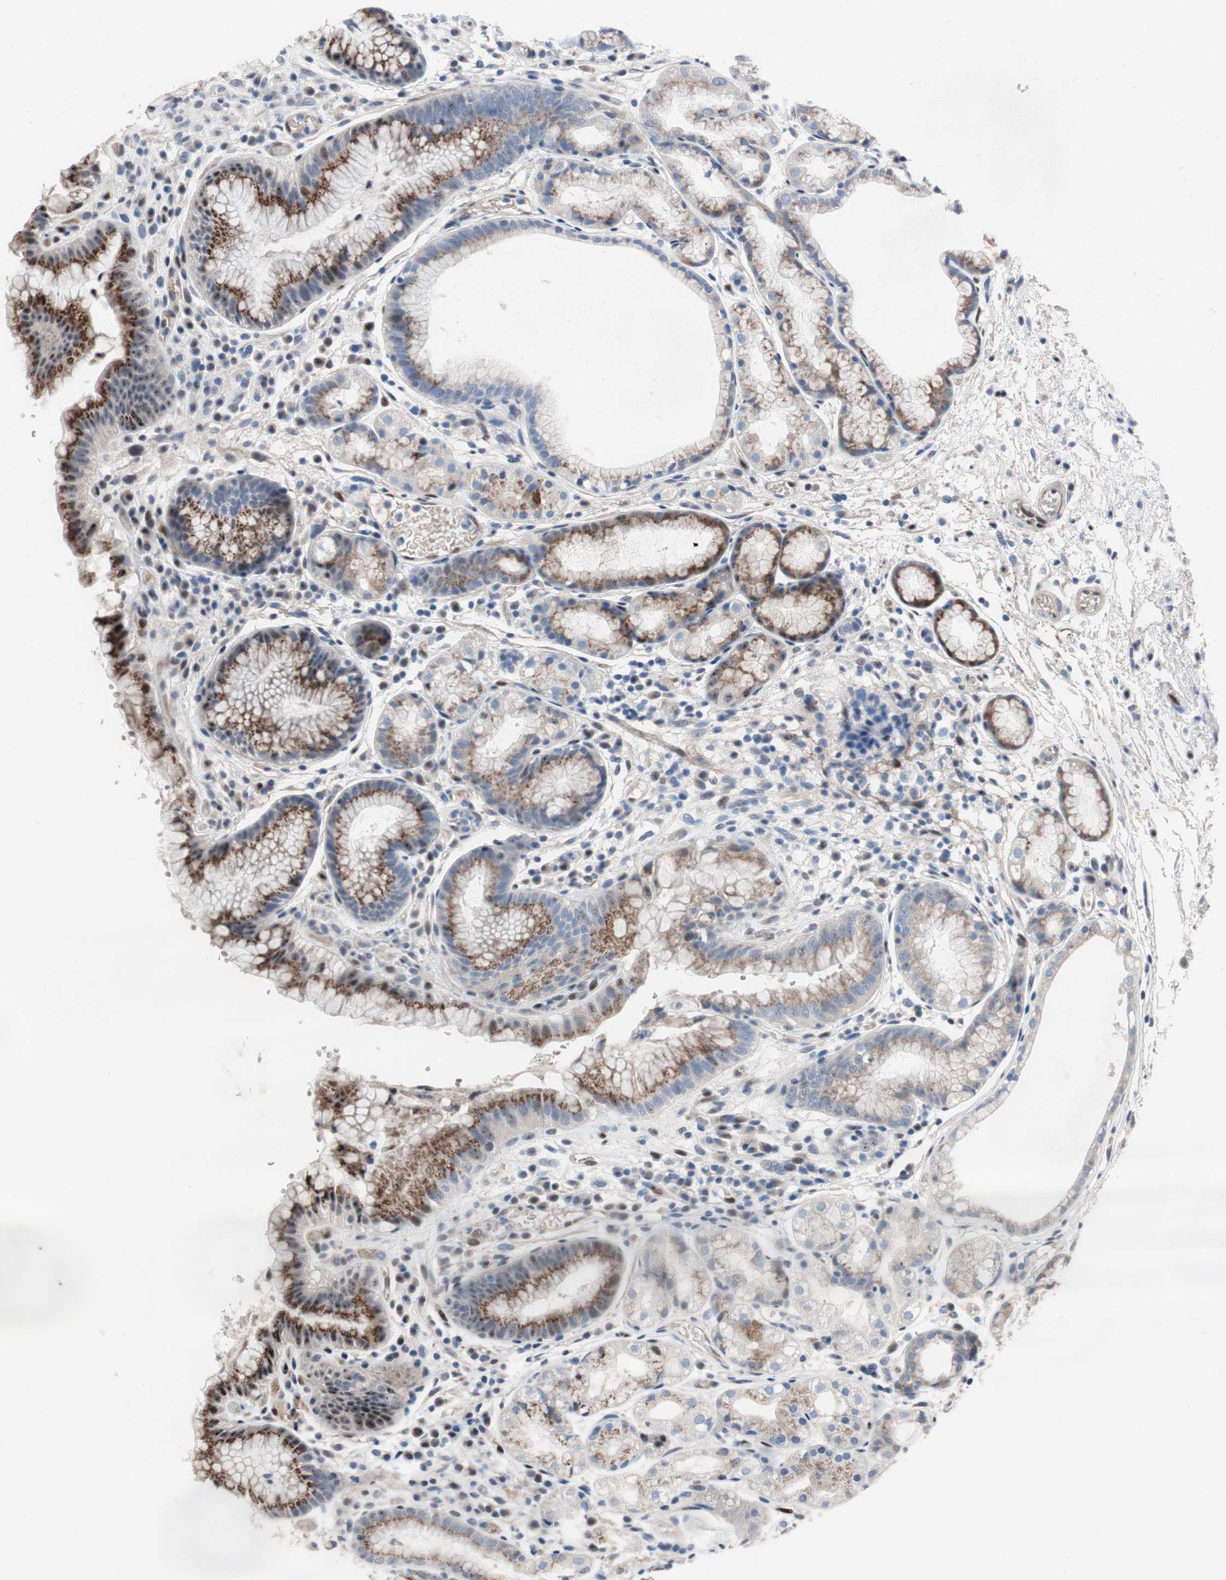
{"staining": {"intensity": "moderate", "quantity": "25%-75%", "location": "cytoplasmic/membranous,nuclear"}, "tissue": "stomach", "cell_type": "Glandular cells", "image_type": "normal", "snomed": [{"axis": "morphology", "description": "Normal tissue, NOS"}, {"axis": "topography", "description": "Stomach, upper"}], "caption": "Immunohistochemical staining of normal stomach displays moderate cytoplasmic/membranous,nuclear protein positivity in about 25%-75% of glandular cells.", "gene": "PINX1", "patient": {"sex": "male", "age": 72}}